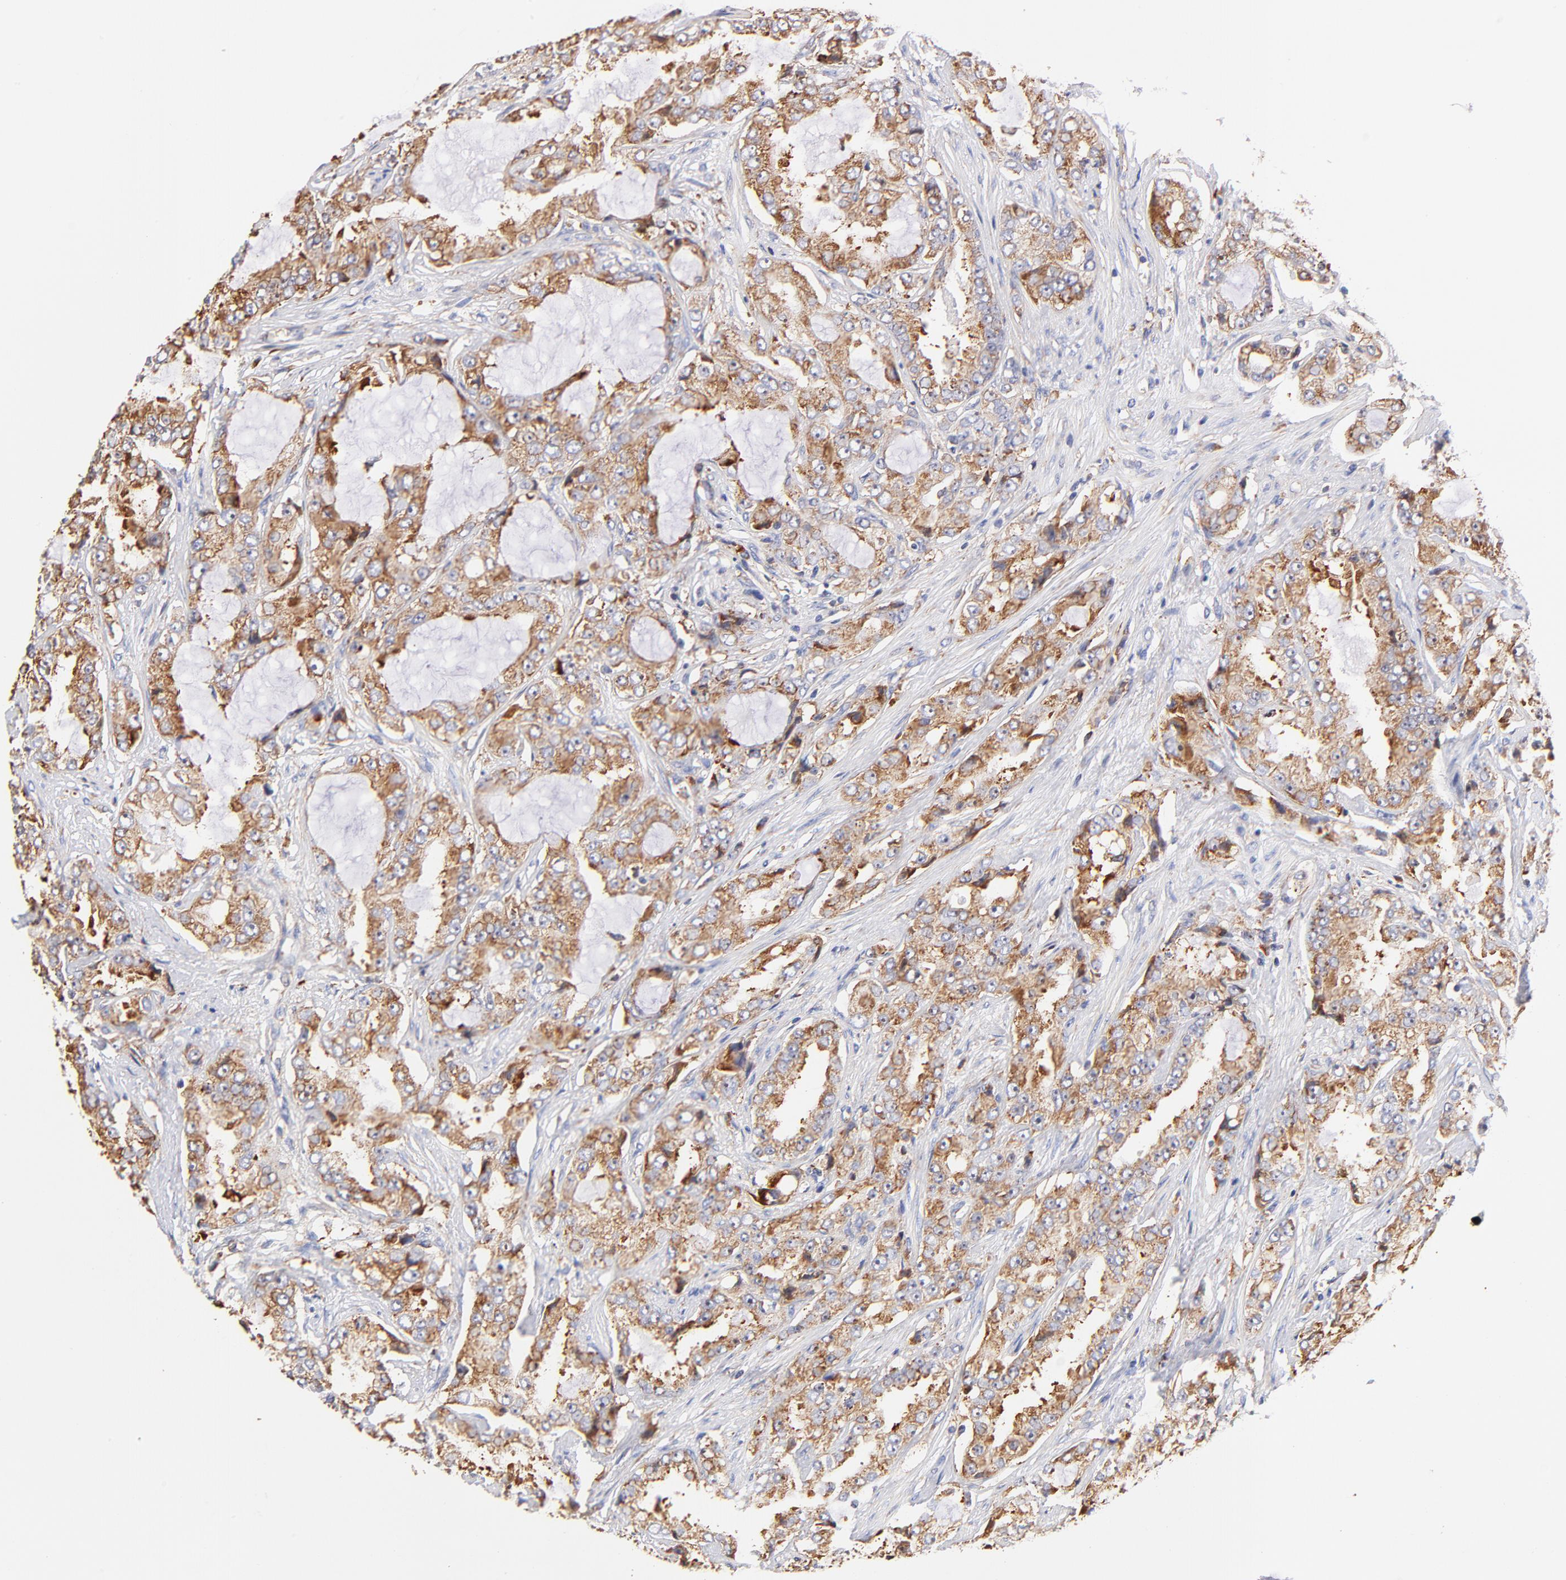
{"staining": {"intensity": "moderate", "quantity": ">75%", "location": "cytoplasmic/membranous"}, "tissue": "prostate cancer", "cell_type": "Tumor cells", "image_type": "cancer", "snomed": [{"axis": "morphology", "description": "Adenocarcinoma, High grade"}, {"axis": "topography", "description": "Prostate"}], "caption": "IHC photomicrograph of prostate cancer stained for a protein (brown), which exhibits medium levels of moderate cytoplasmic/membranous positivity in approximately >75% of tumor cells.", "gene": "RPL27", "patient": {"sex": "male", "age": 73}}